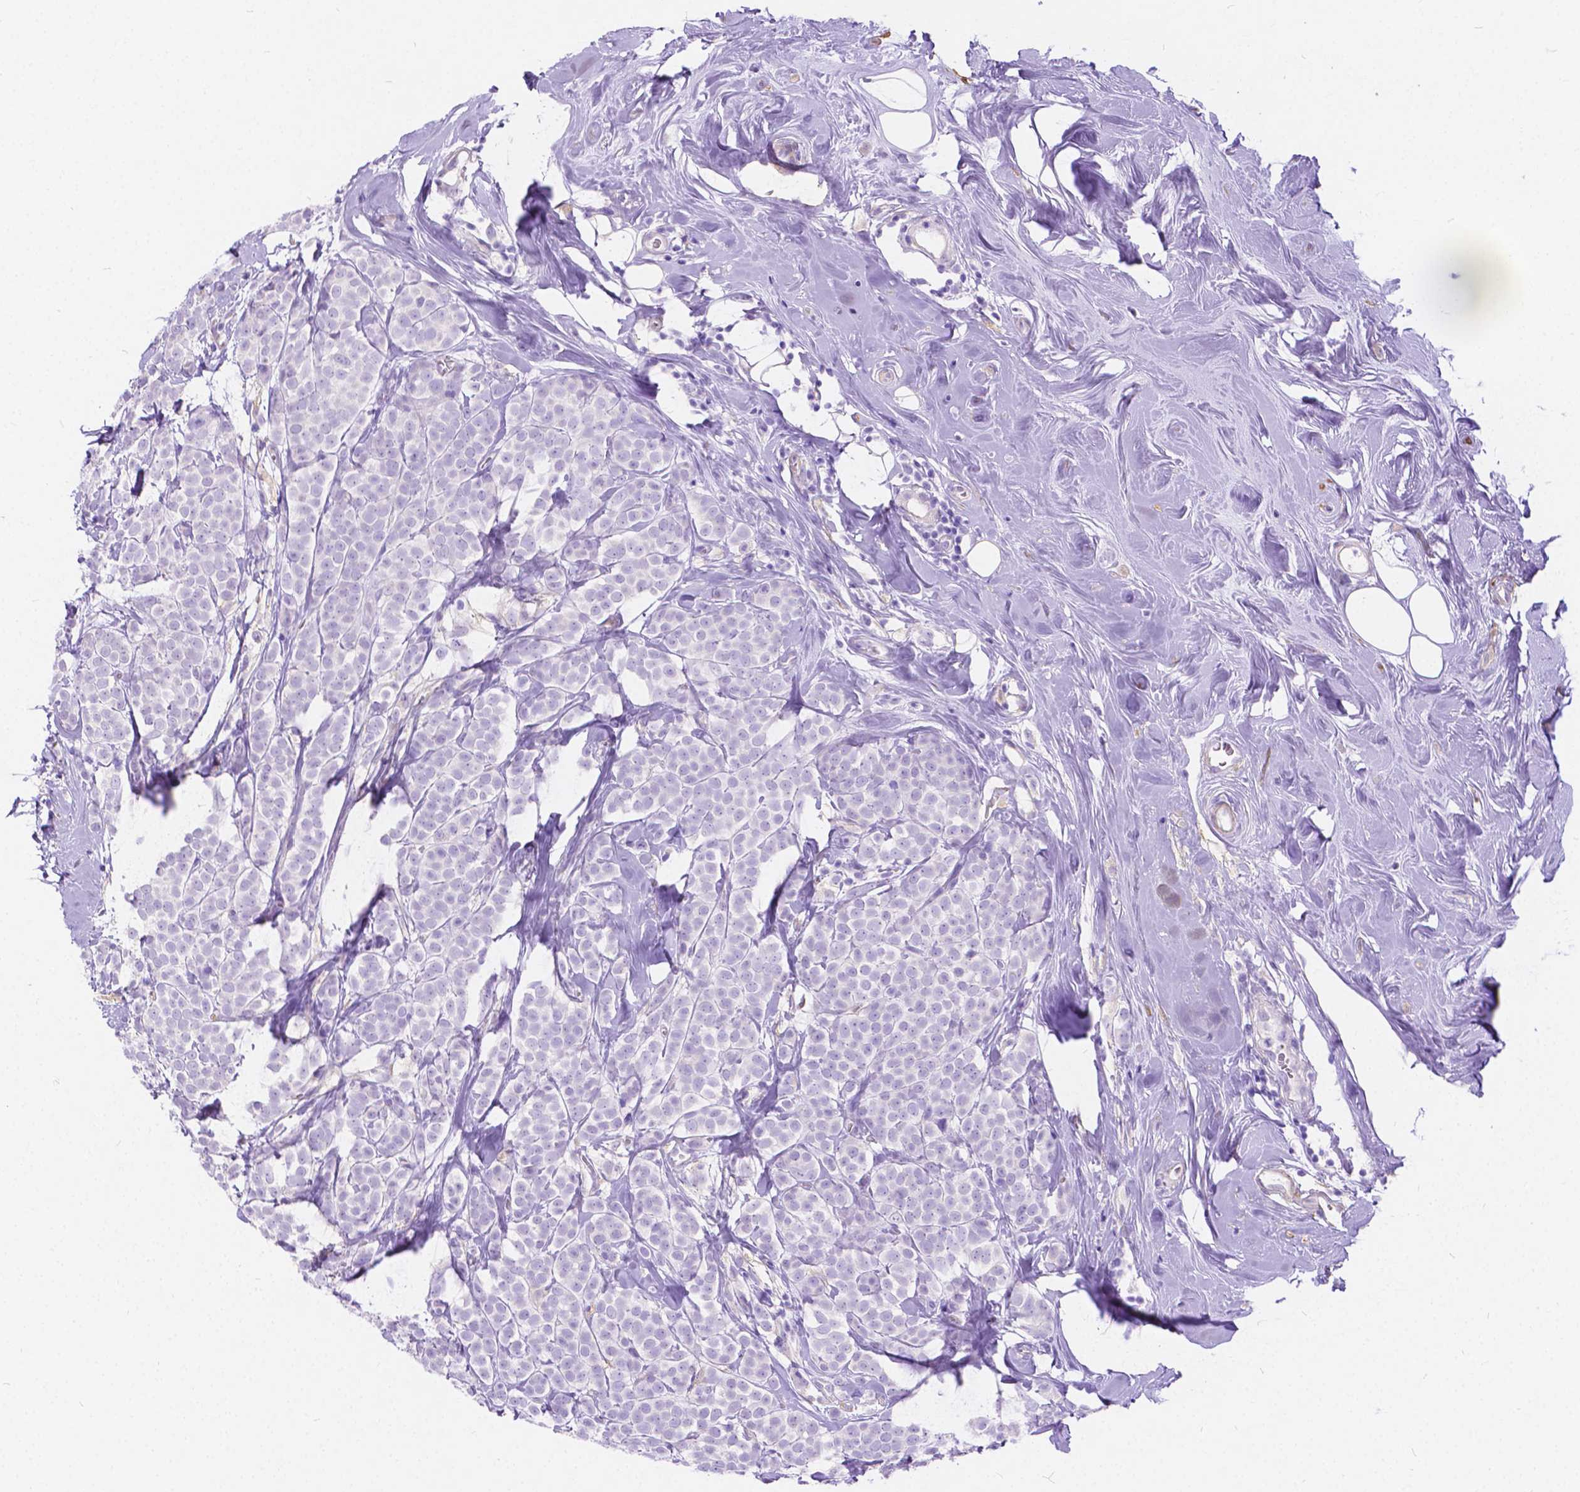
{"staining": {"intensity": "negative", "quantity": "none", "location": "none"}, "tissue": "breast cancer", "cell_type": "Tumor cells", "image_type": "cancer", "snomed": [{"axis": "morphology", "description": "Lobular carcinoma"}, {"axis": "topography", "description": "Breast"}], "caption": "A histopathology image of human breast cancer (lobular carcinoma) is negative for staining in tumor cells.", "gene": "CHRM1", "patient": {"sex": "female", "age": 49}}